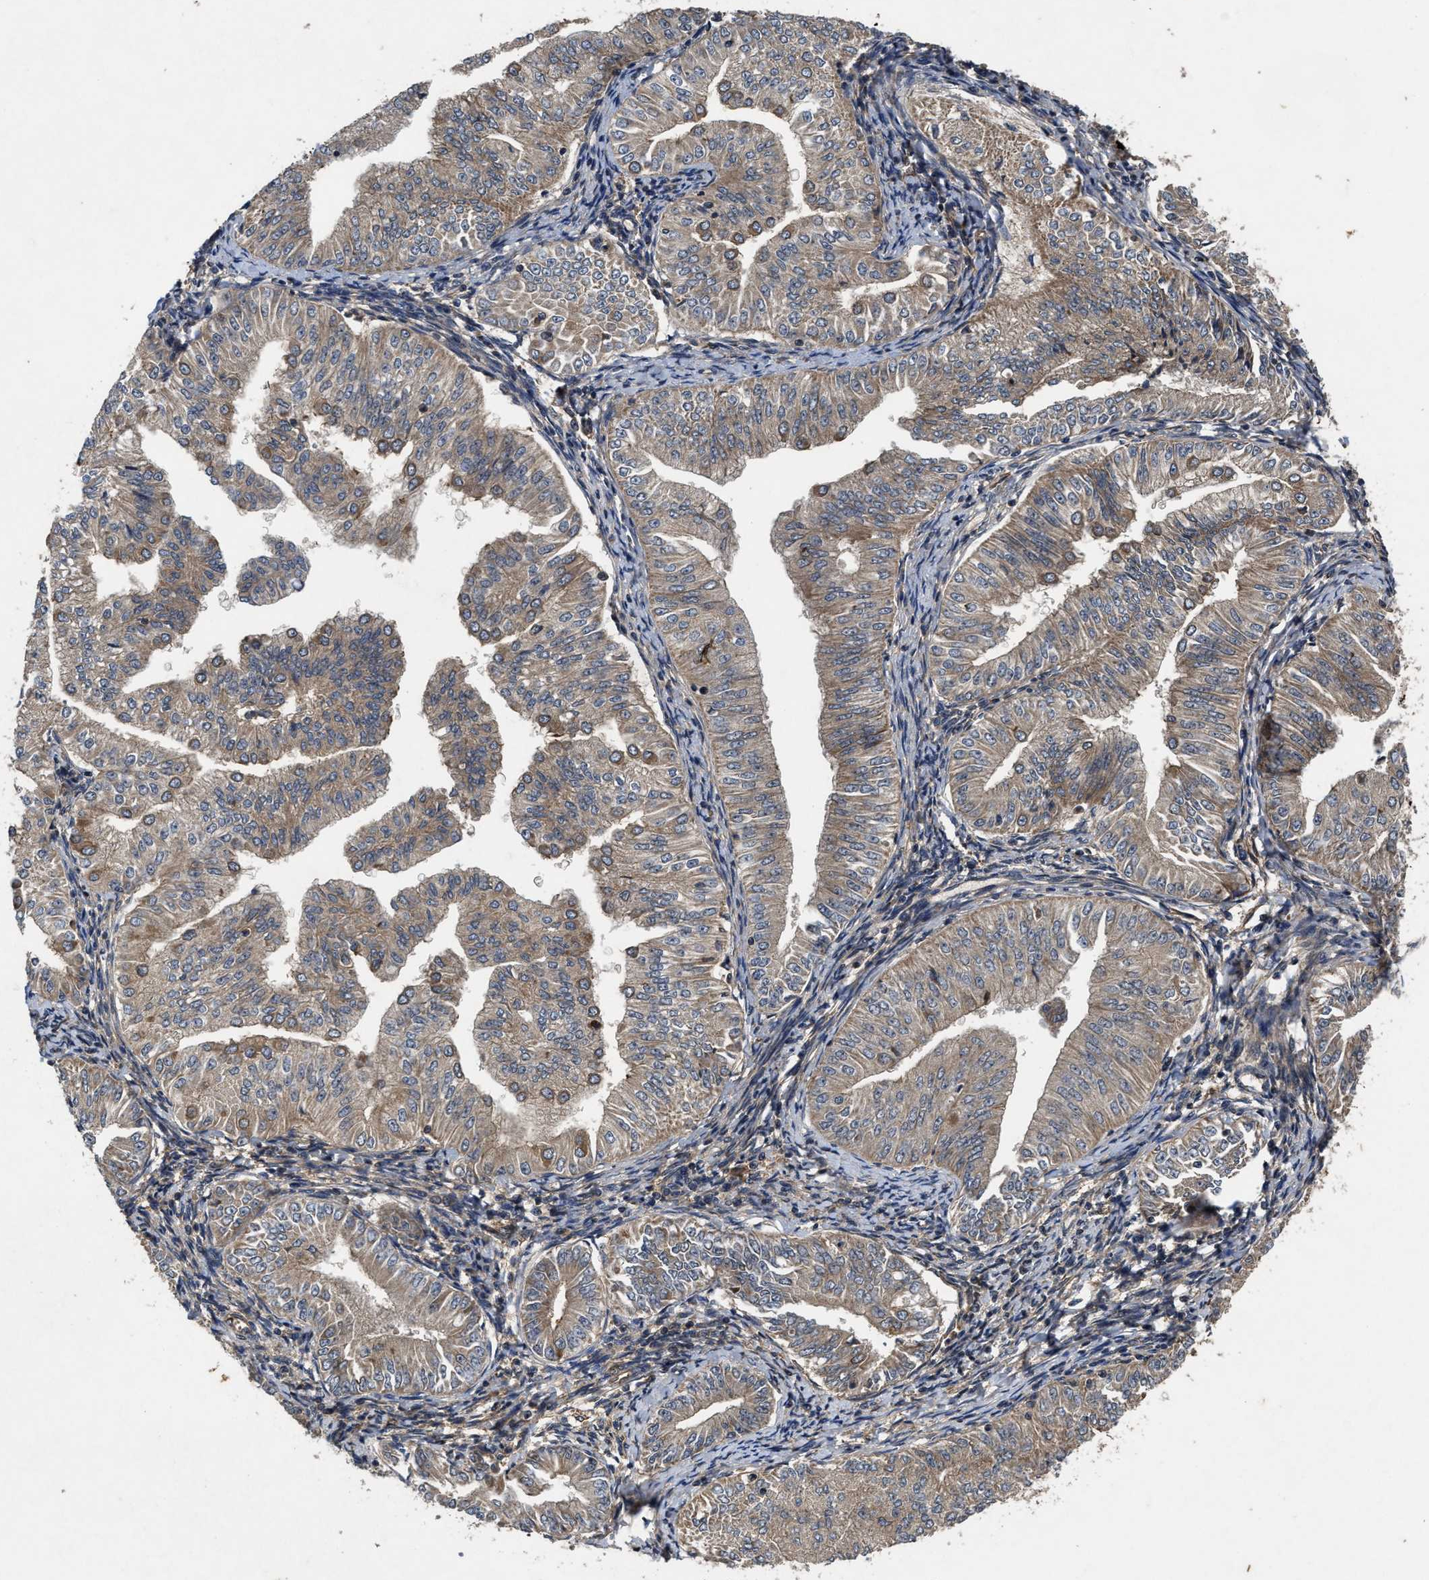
{"staining": {"intensity": "moderate", "quantity": ">75%", "location": "cytoplasmic/membranous"}, "tissue": "endometrial cancer", "cell_type": "Tumor cells", "image_type": "cancer", "snomed": [{"axis": "morphology", "description": "Normal tissue, NOS"}, {"axis": "morphology", "description": "Adenocarcinoma, NOS"}, {"axis": "topography", "description": "Endometrium"}], "caption": "Protein expression analysis of endometrial adenocarcinoma exhibits moderate cytoplasmic/membranous expression in approximately >75% of tumor cells.", "gene": "EFNA4", "patient": {"sex": "female", "age": 53}}